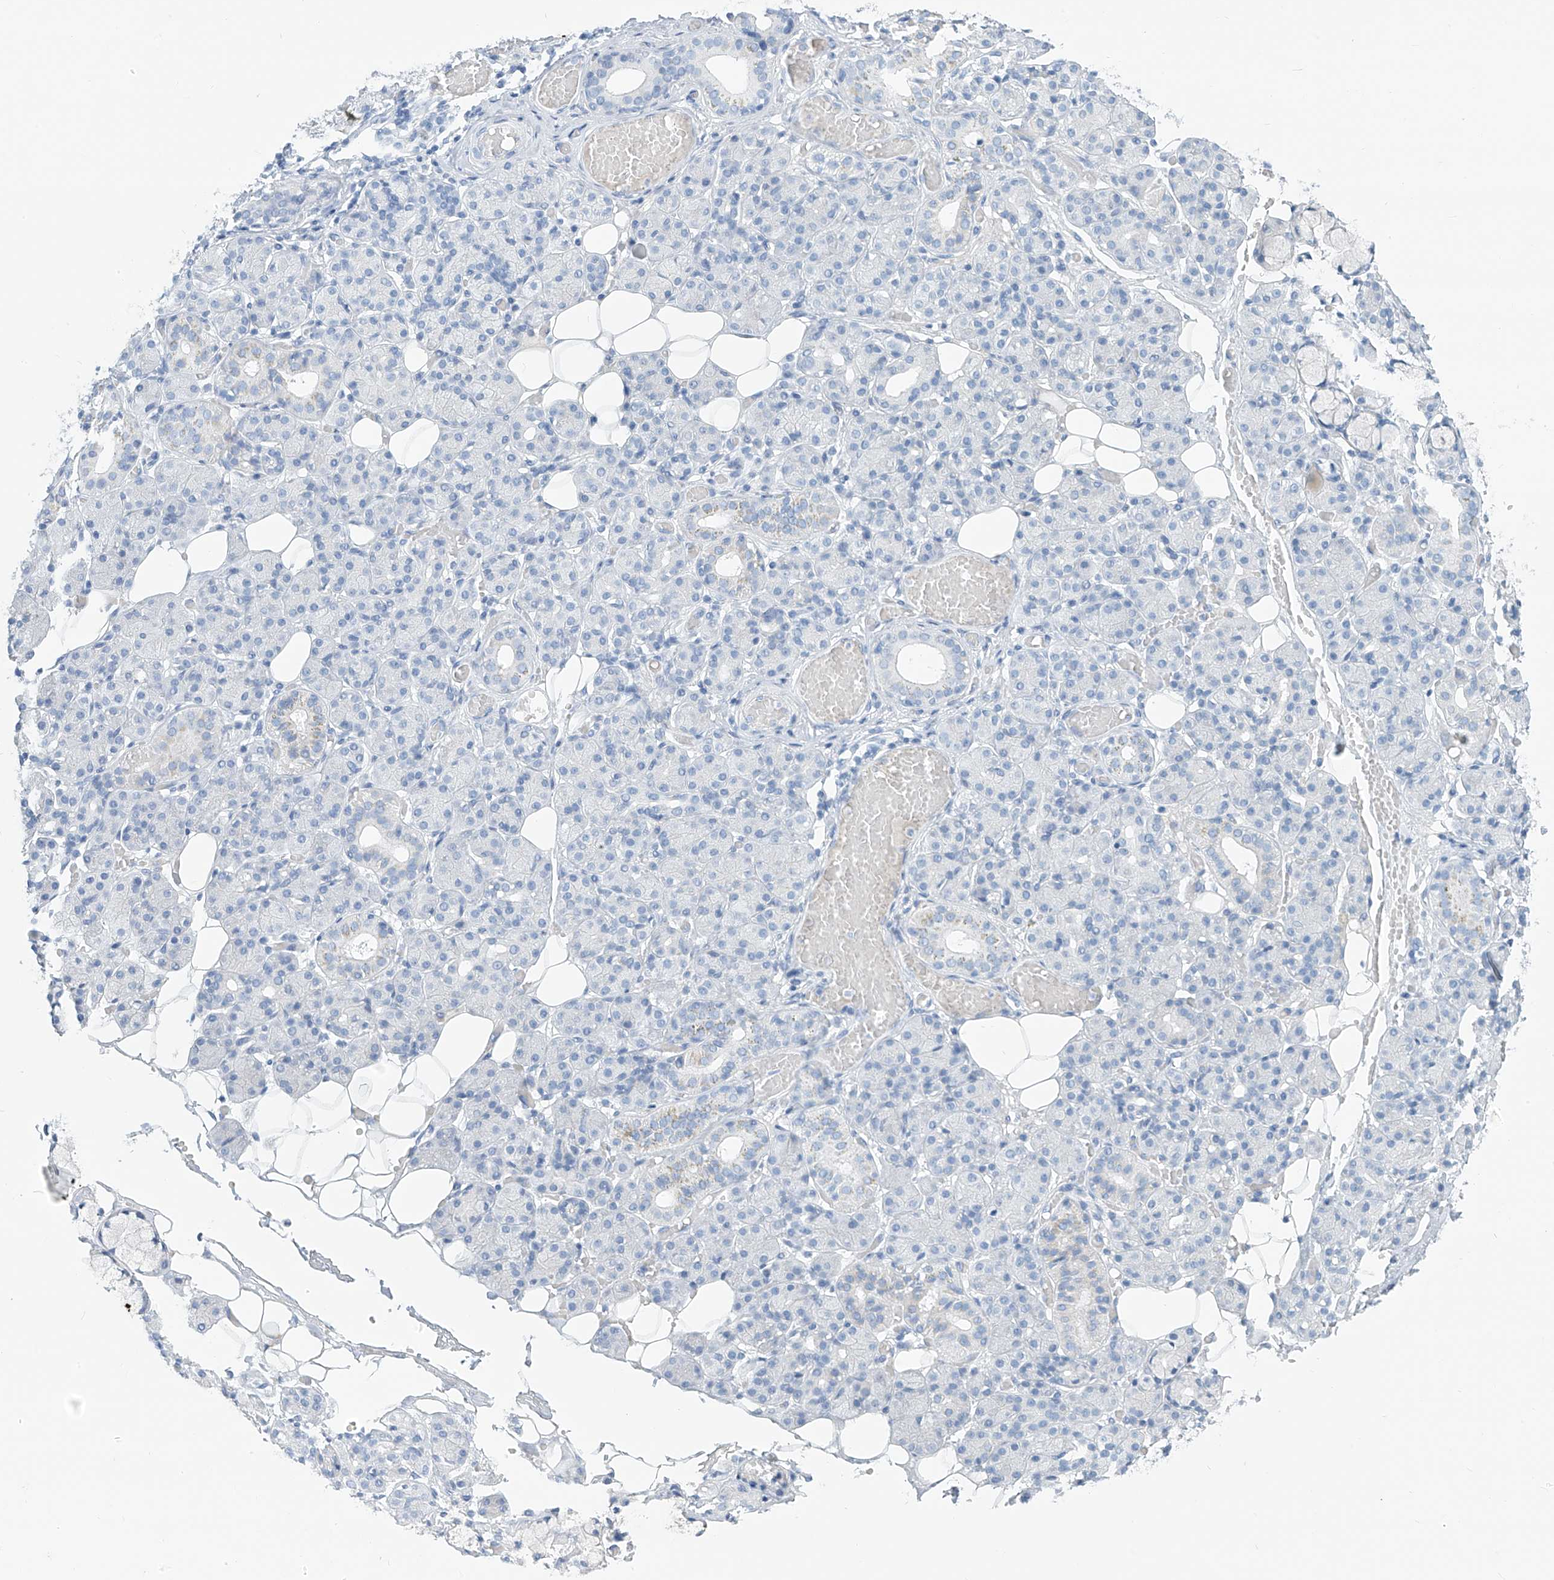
{"staining": {"intensity": "negative", "quantity": "none", "location": "none"}, "tissue": "salivary gland", "cell_type": "Glandular cells", "image_type": "normal", "snomed": [{"axis": "morphology", "description": "Normal tissue, NOS"}, {"axis": "topography", "description": "Salivary gland"}], "caption": "This photomicrograph is of benign salivary gland stained with immunohistochemistry to label a protein in brown with the nuclei are counter-stained blue. There is no expression in glandular cells. (Stains: DAB (3,3'-diaminobenzidine) IHC with hematoxylin counter stain, Microscopy: brightfield microscopy at high magnification).", "gene": "SGO2", "patient": {"sex": "male", "age": 63}}